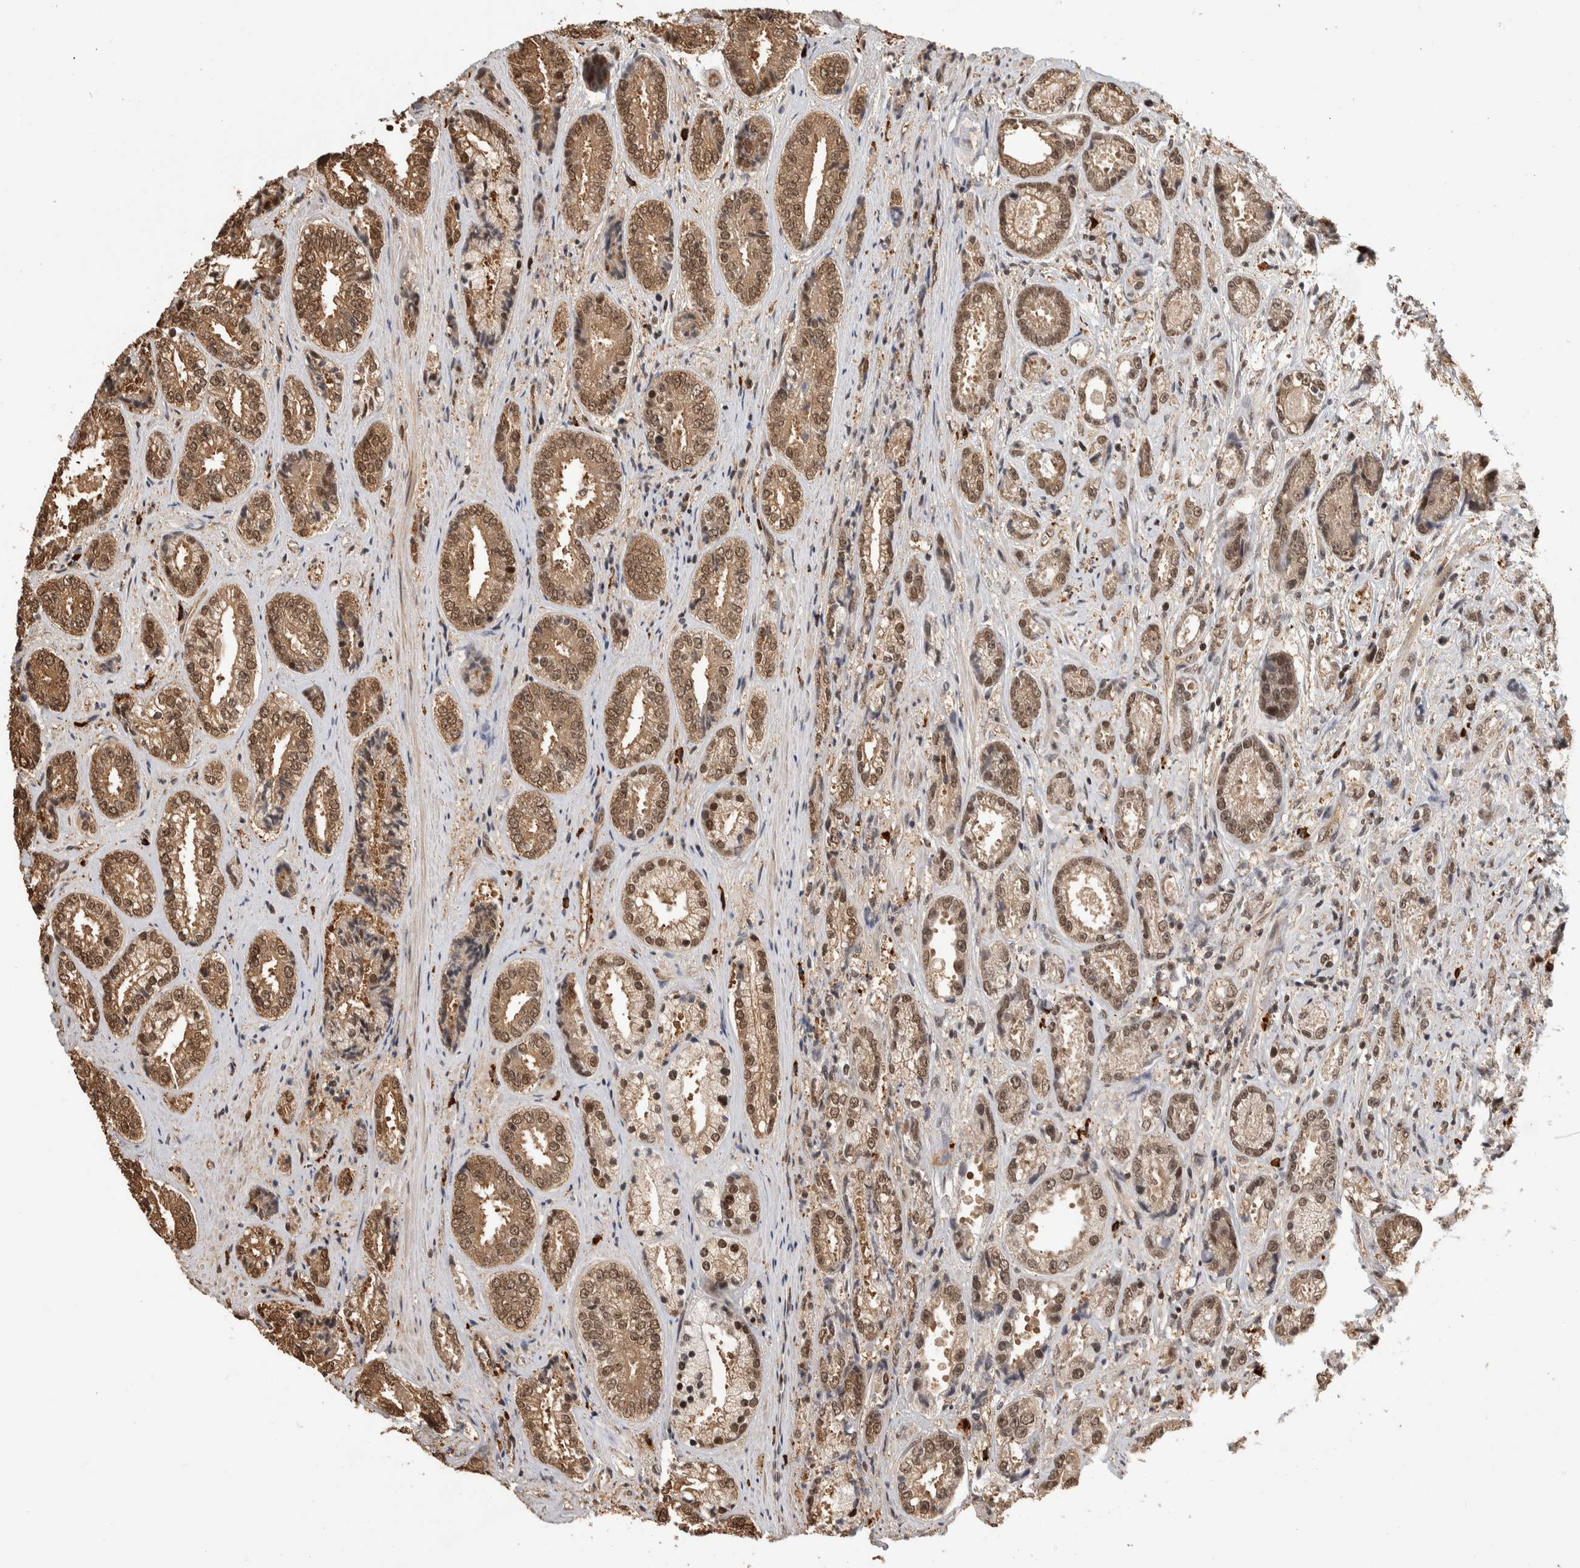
{"staining": {"intensity": "moderate", "quantity": ">75%", "location": "cytoplasmic/membranous,nuclear"}, "tissue": "prostate cancer", "cell_type": "Tumor cells", "image_type": "cancer", "snomed": [{"axis": "morphology", "description": "Adenocarcinoma, High grade"}, {"axis": "topography", "description": "Prostate"}], "caption": "This histopathology image displays immunohistochemistry staining of human prostate cancer (high-grade adenocarcinoma), with medium moderate cytoplasmic/membranous and nuclear expression in about >75% of tumor cells.", "gene": "ZNF592", "patient": {"sex": "male", "age": 61}}